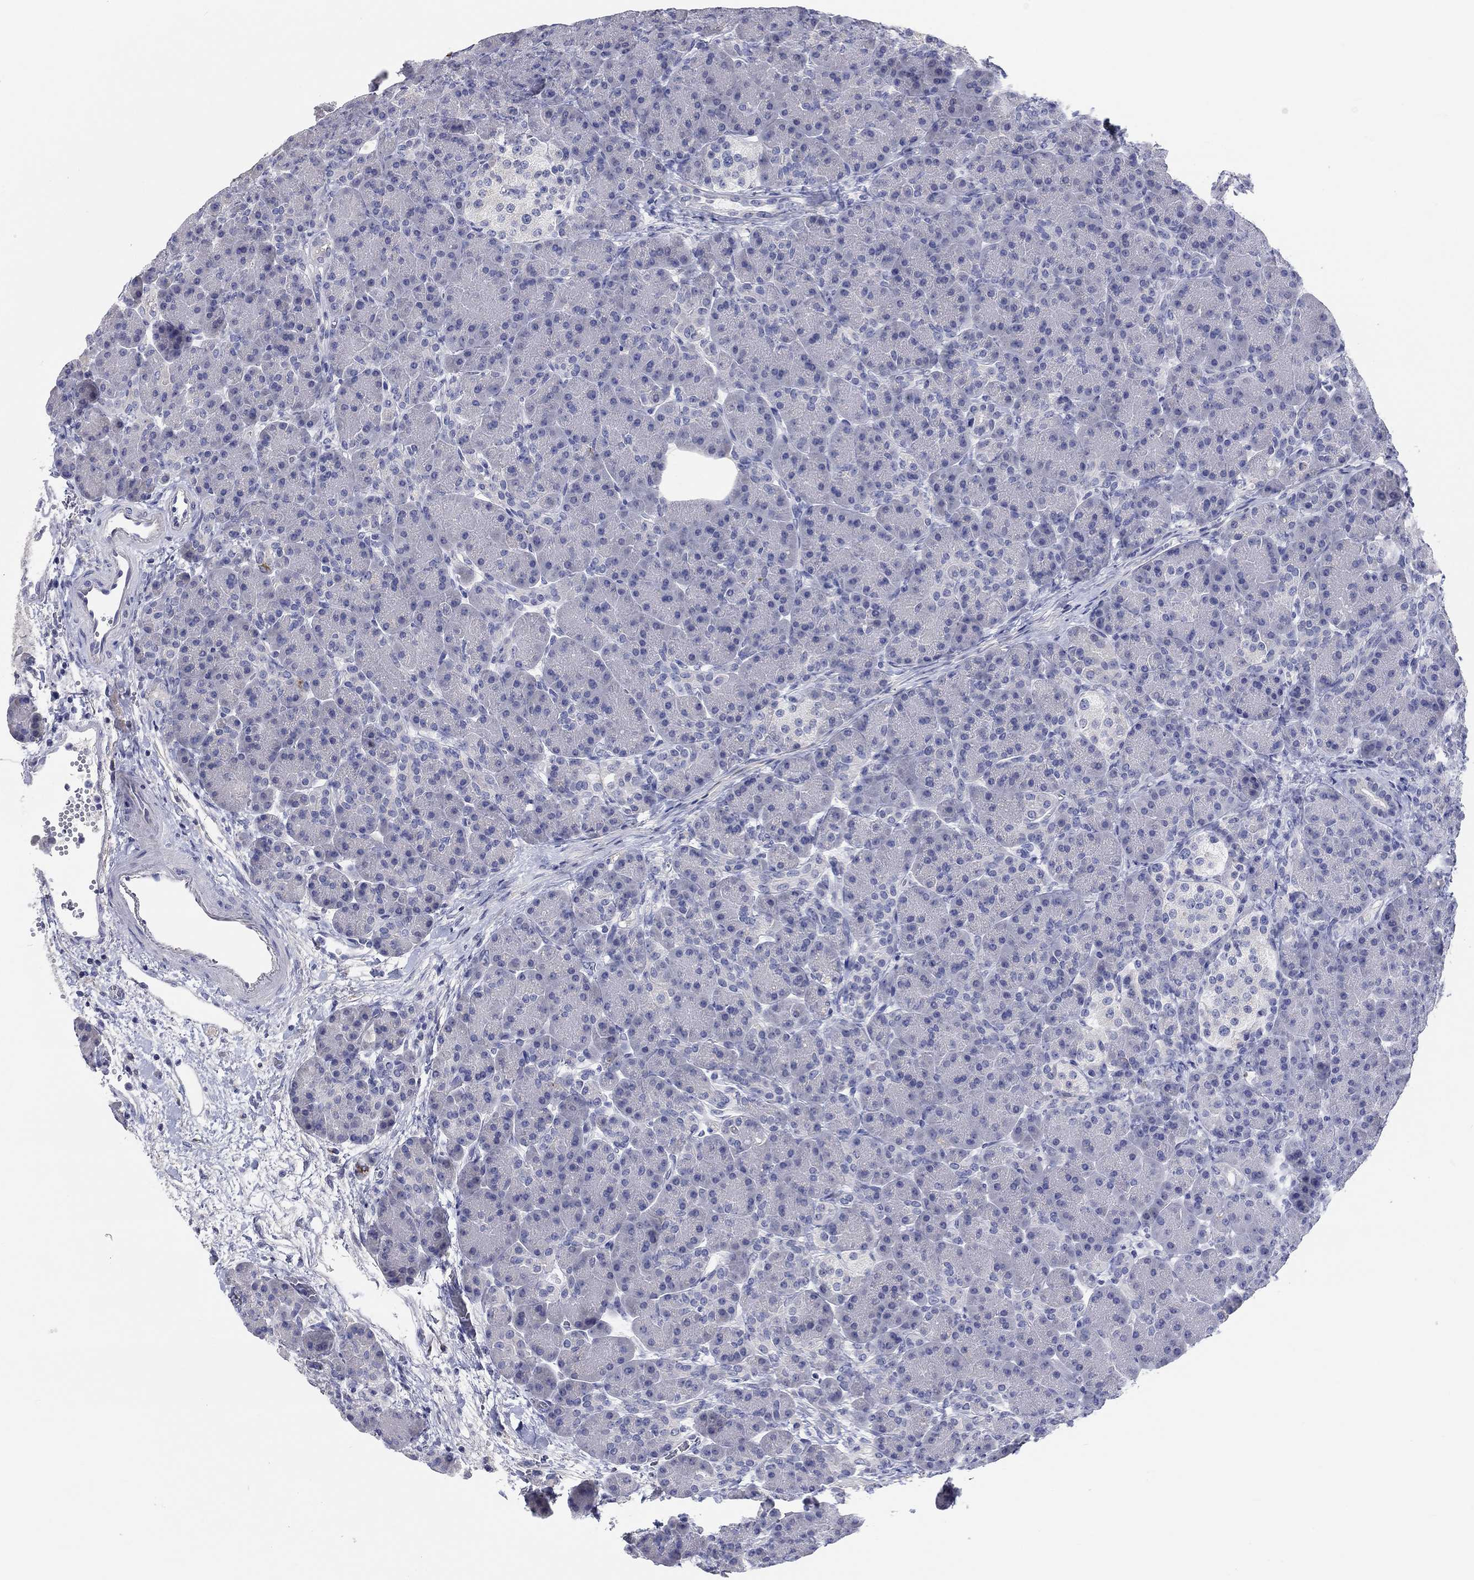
{"staining": {"intensity": "negative", "quantity": "none", "location": "none"}, "tissue": "pancreas", "cell_type": "Exocrine glandular cells", "image_type": "normal", "snomed": [{"axis": "morphology", "description": "Normal tissue, NOS"}, {"axis": "topography", "description": "Pancreas"}], "caption": "Immunohistochemistry (IHC) histopathology image of benign human pancreas stained for a protein (brown), which displays no expression in exocrine glandular cells. Brightfield microscopy of immunohistochemistry stained with DAB (3,3'-diaminobenzidine) (brown) and hematoxylin (blue), captured at high magnification.", "gene": "LRRC4C", "patient": {"sex": "female", "age": 63}}